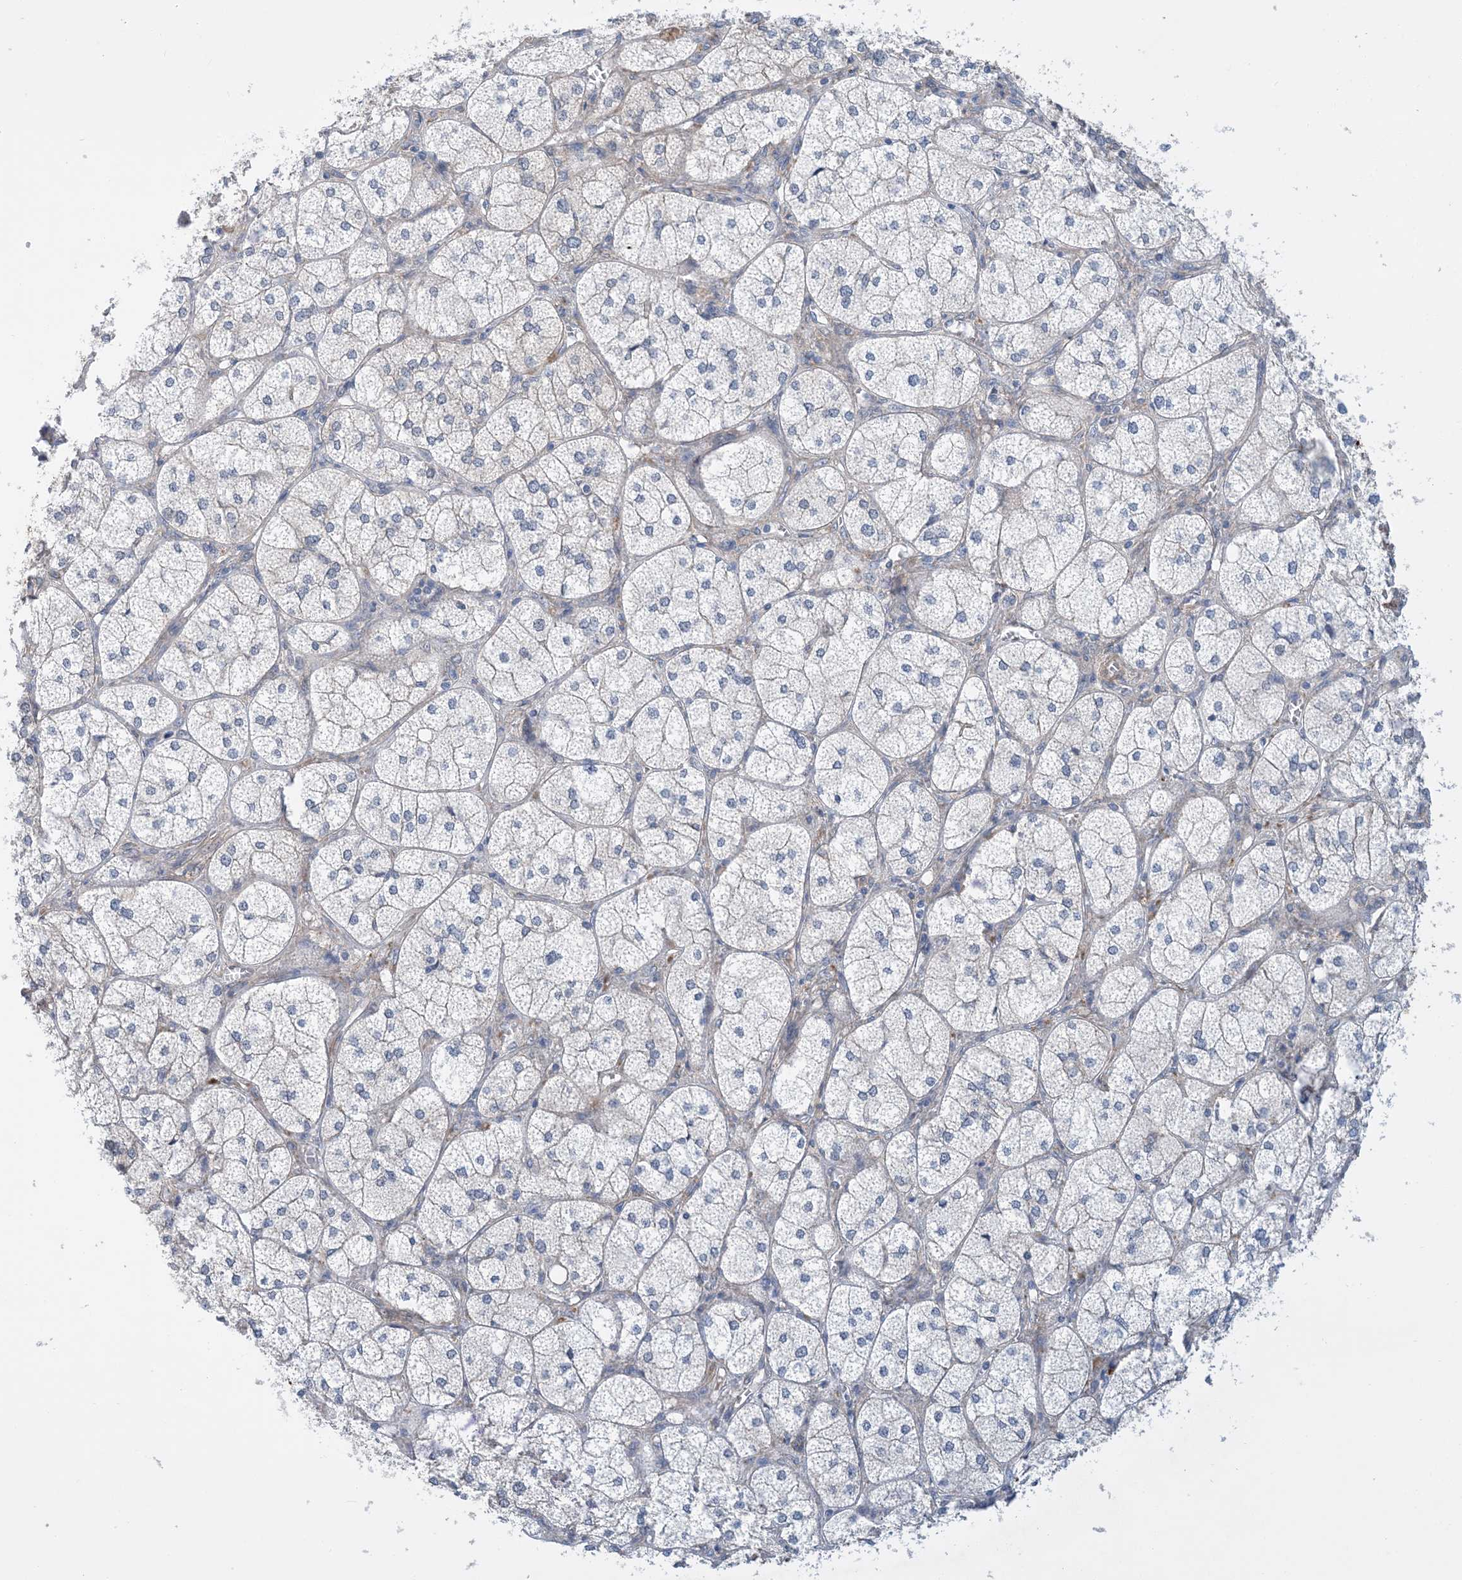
{"staining": {"intensity": "weak", "quantity": "25%-75%", "location": "cytoplasmic/membranous"}, "tissue": "adrenal gland", "cell_type": "Glandular cells", "image_type": "normal", "snomed": [{"axis": "morphology", "description": "Normal tissue, NOS"}, {"axis": "topography", "description": "Adrenal gland"}], "caption": "Immunohistochemistry staining of normal adrenal gland, which exhibits low levels of weak cytoplasmic/membranous staining in approximately 25%-75% of glandular cells indicating weak cytoplasmic/membranous protein positivity. The staining was performed using DAB (brown) for protein detection and nuclei were counterstained in hematoxylin (blue).", "gene": "EHBP1", "patient": {"sex": "female", "age": 61}}